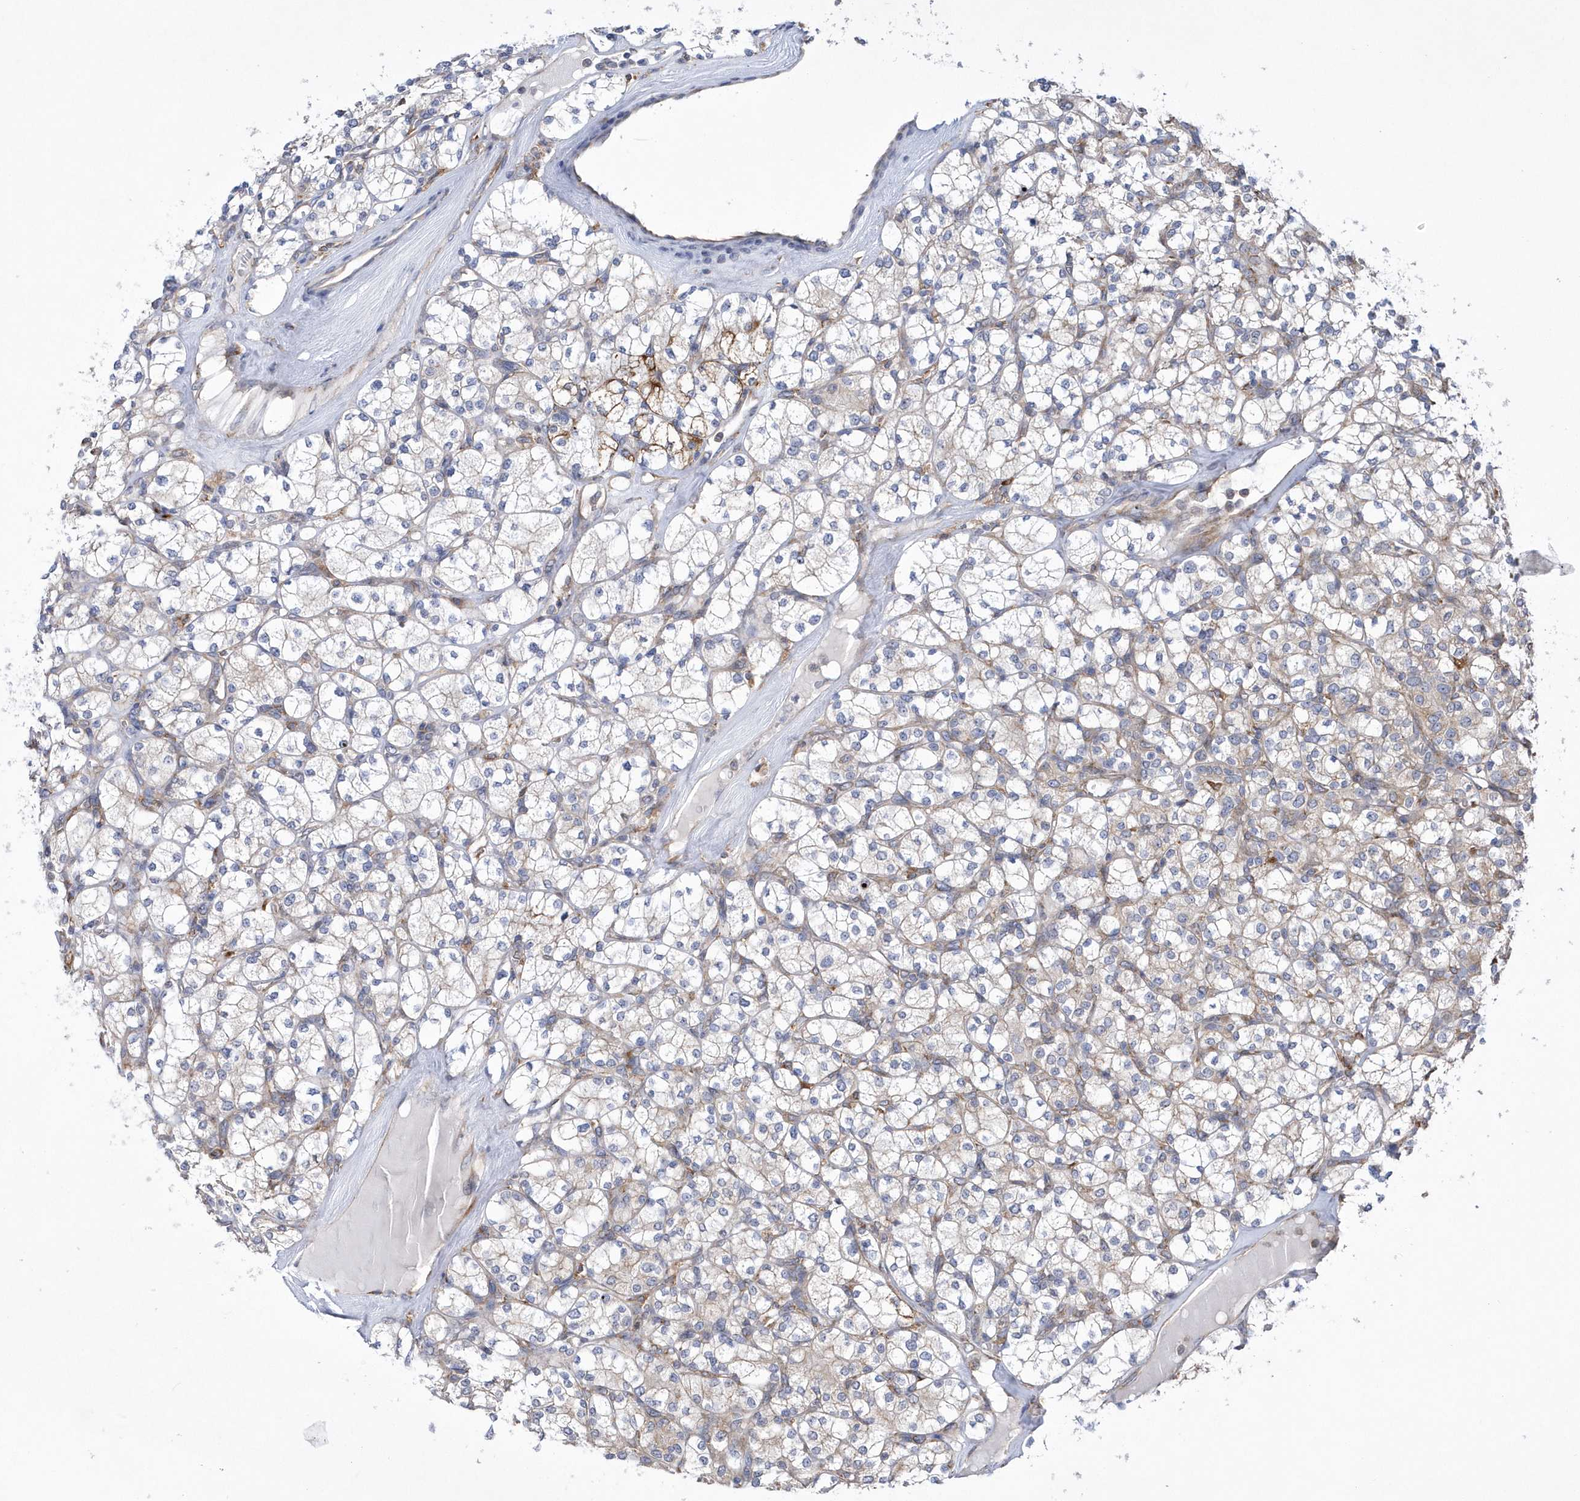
{"staining": {"intensity": "weak", "quantity": "<25%", "location": "cytoplasmic/membranous"}, "tissue": "renal cancer", "cell_type": "Tumor cells", "image_type": "cancer", "snomed": [{"axis": "morphology", "description": "Adenocarcinoma, NOS"}, {"axis": "topography", "description": "Kidney"}], "caption": "A histopathology image of human adenocarcinoma (renal) is negative for staining in tumor cells.", "gene": "MED31", "patient": {"sex": "male", "age": 77}}